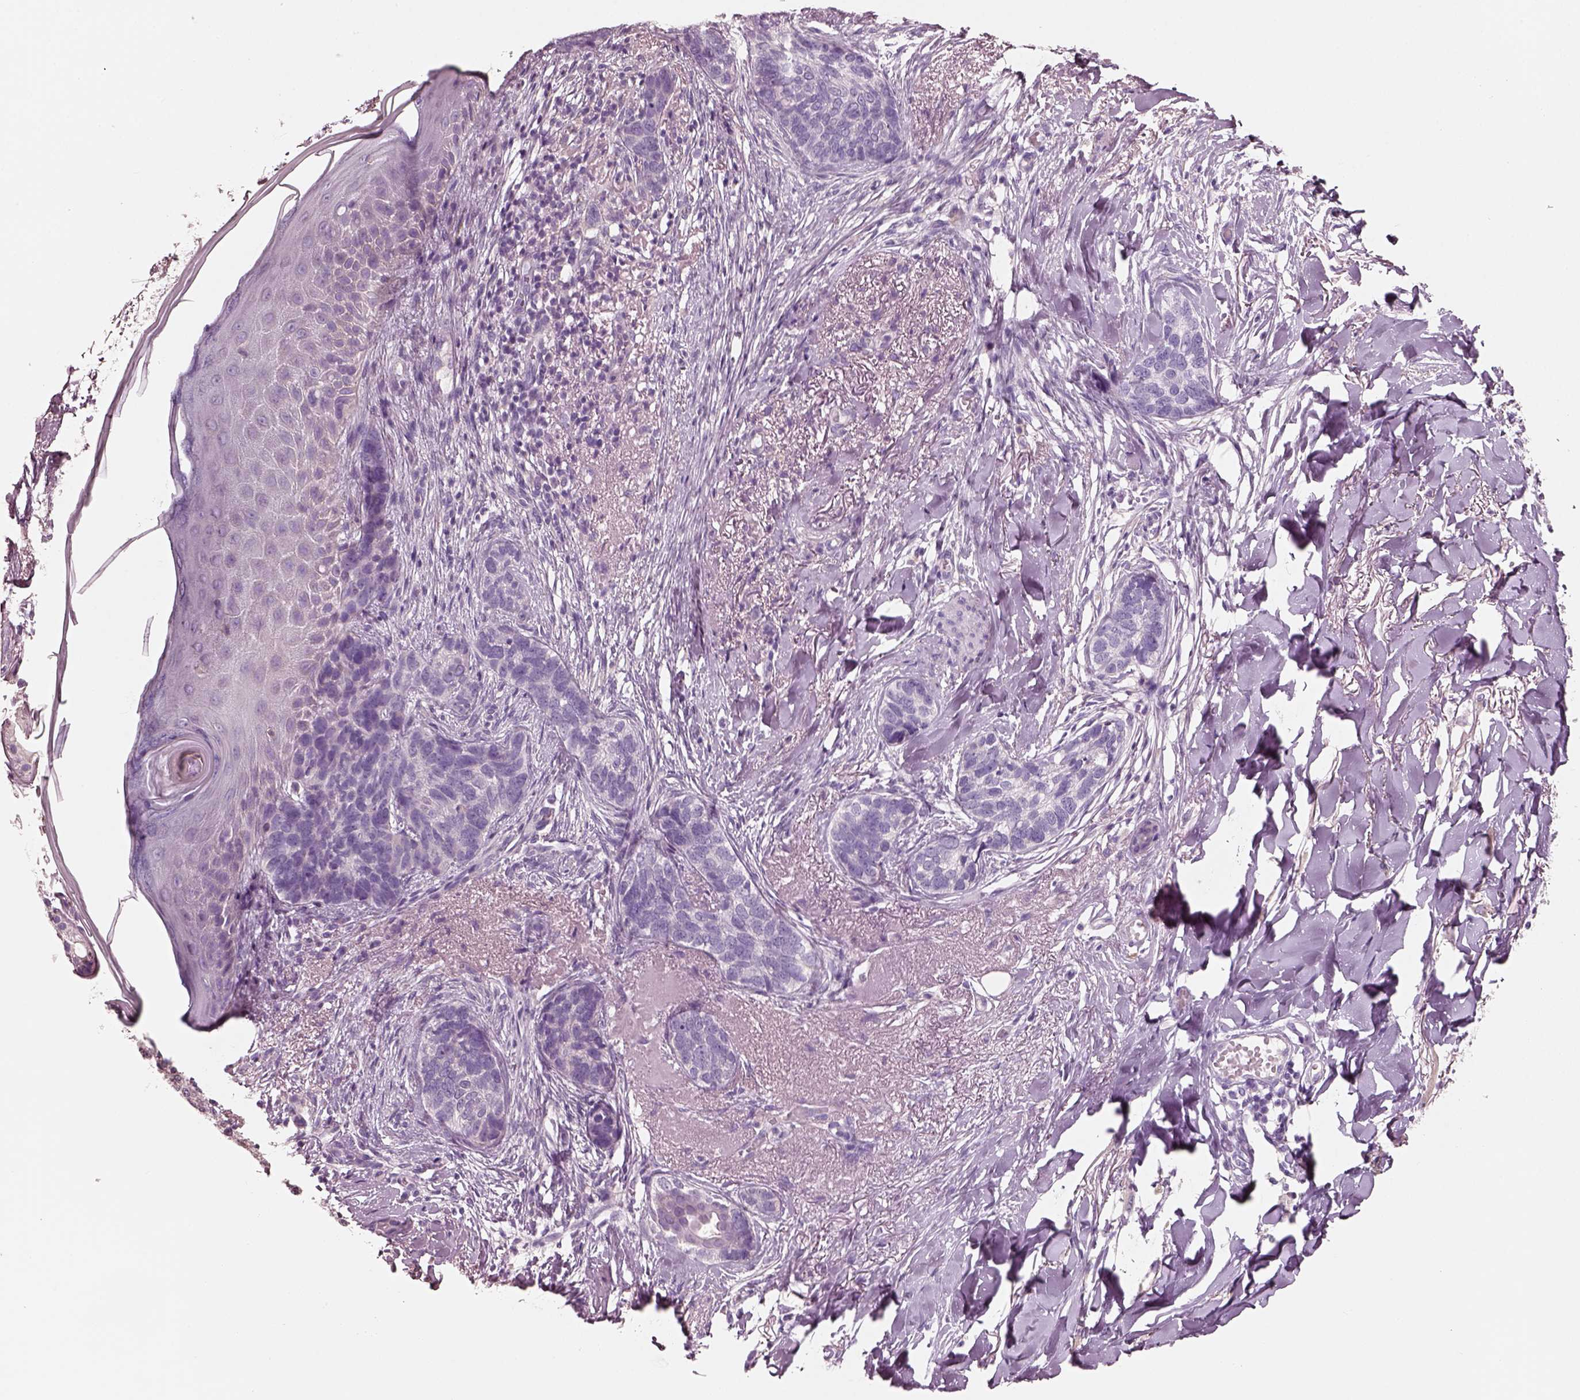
{"staining": {"intensity": "negative", "quantity": "none", "location": "none"}, "tissue": "skin cancer", "cell_type": "Tumor cells", "image_type": "cancer", "snomed": [{"axis": "morphology", "description": "Normal tissue, NOS"}, {"axis": "morphology", "description": "Basal cell carcinoma"}, {"axis": "topography", "description": "Skin"}], "caption": "This is an immunohistochemistry histopathology image of skin cancer (basal cell carcinoma). There is no staining in tumor cells.", "gene": "PNOC", "patient": {"sex": "male", "age": 84}}